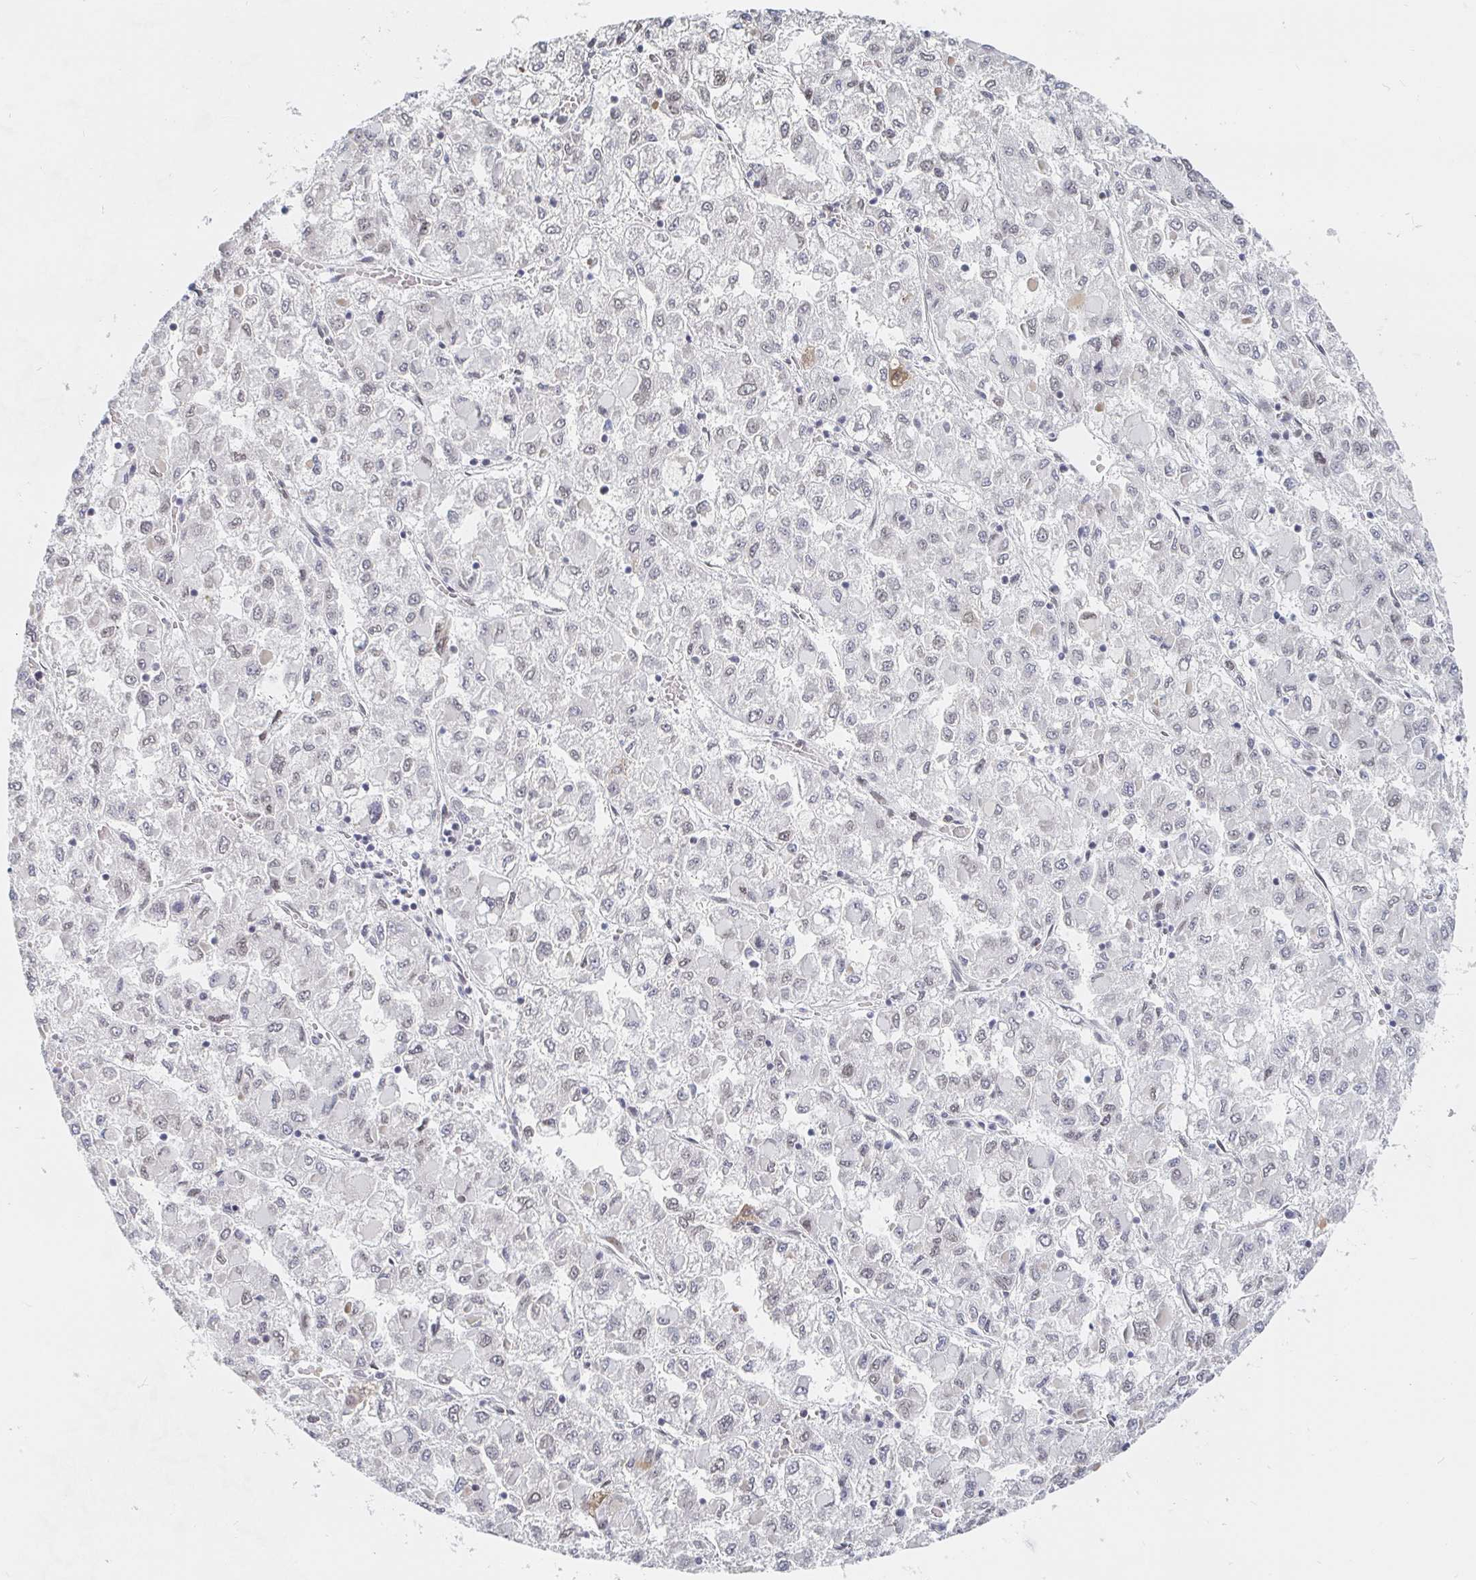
{"staining": {"intensity": "negative", "quantity": "none", "location": "none"}, "tissue": "liver cancer", "cell_type": "Tumor cells", "image_type": "cancer", "snomed": [{"axis": "morphology", "description": "Carcinoma, Hepatocellular, NOS"}, {"axis": "topography", "description": "Liver"}], "caption": "Protein analysis of liver cancer exhibits no significant staining in tumor cells. (DAB (3,3'-diaminobenzidine) immunohistochemistry with hematoxylin counter stain).", "gene": "CHD2", "patient": {"sex": "male", "age": 40}}